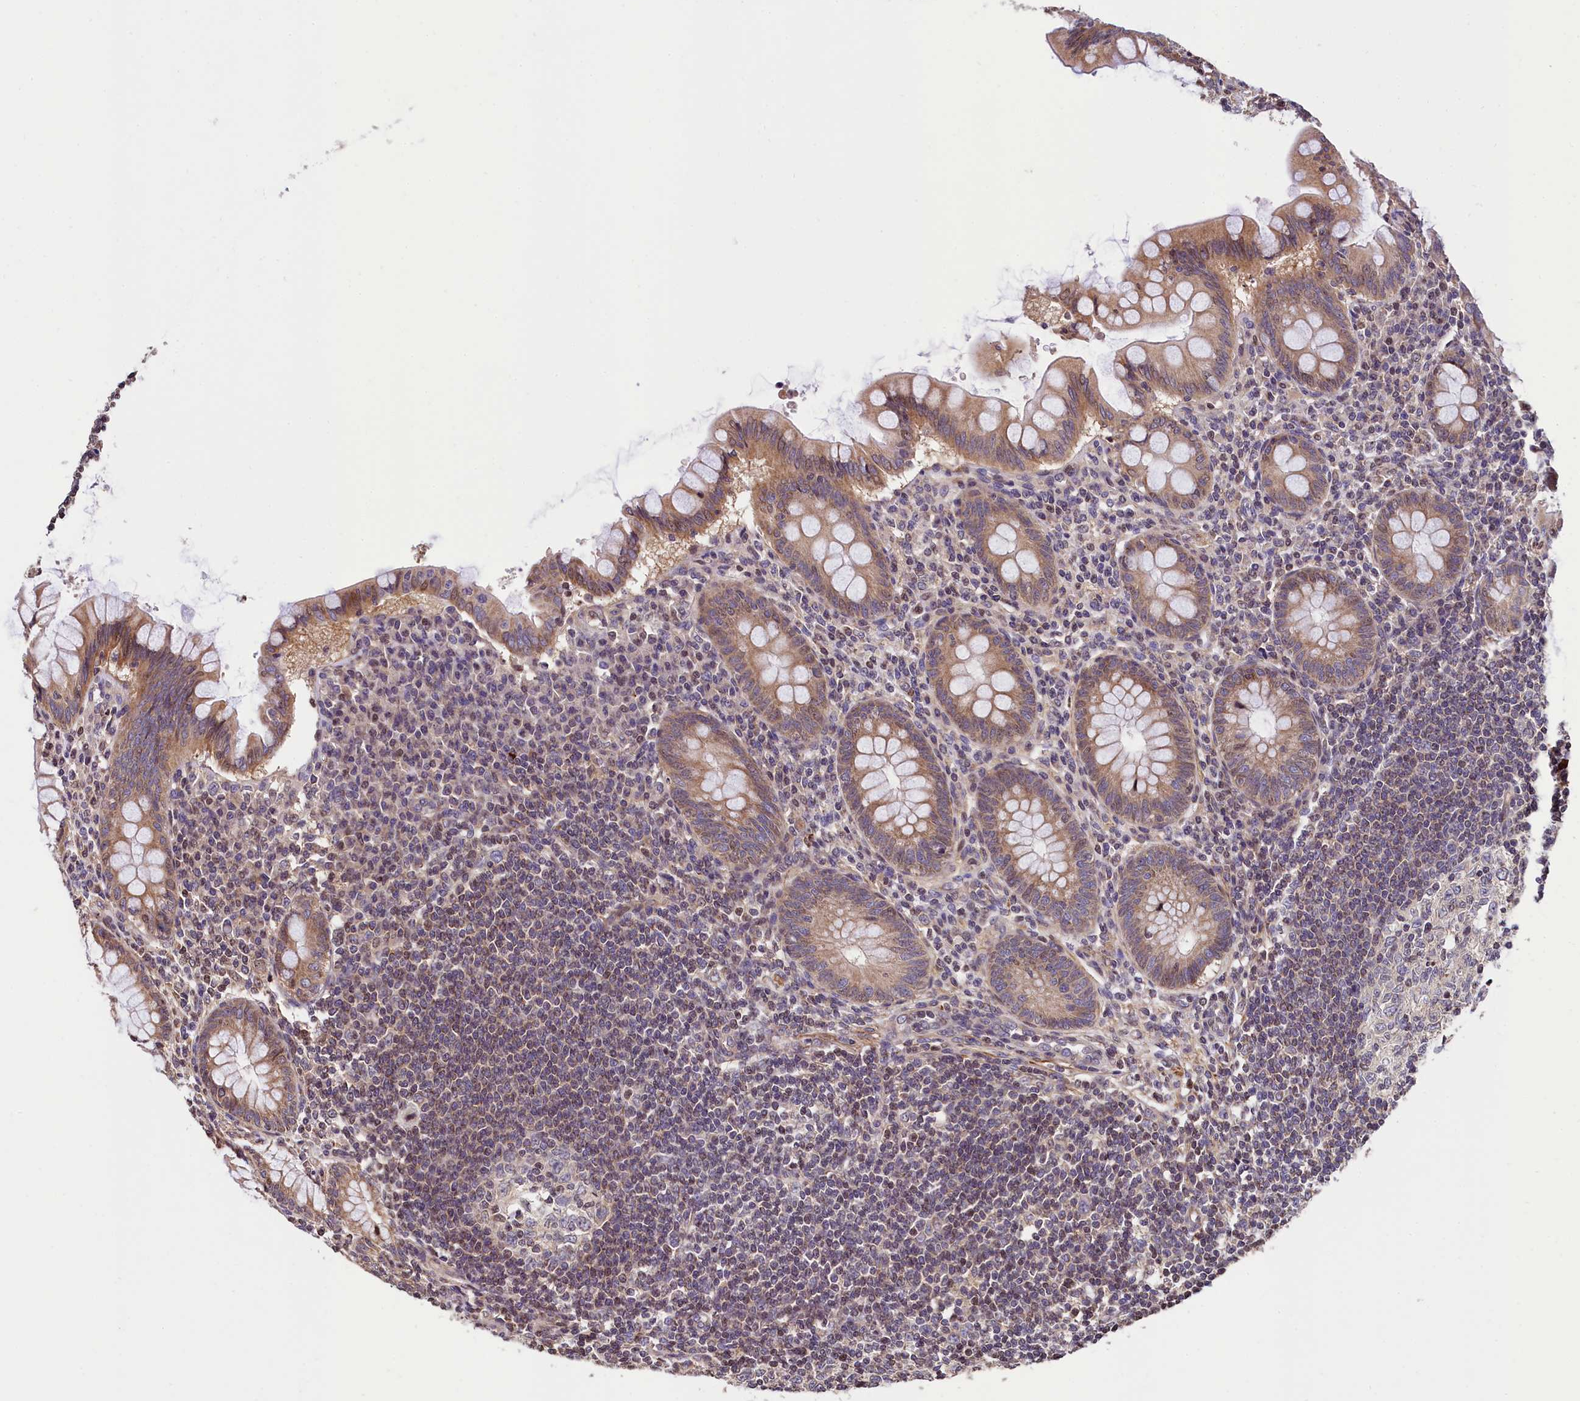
{"staining": {"intensity": "moderate", "quantity": ">75%", "location": "cytoplasmic/membranous,nuclear"}, "tissue": "appendix", "cell_type": "Glandular cells", "image_type": "normal", "snomed": [{"axis": "morphology", "description": "Normal tissue, NOS"}, {"axis": "topography", "description": "Appendix"}], "caption": "Appendix stained with DAB (3,3'-diaminobenzidine) IHC displays medium levels of moderate cytoplasmic/membranous,nuclear expression in about >75% of glandular cells.", "gene": "ZNF2", "patient": {"sex": "female", "age": 33}}